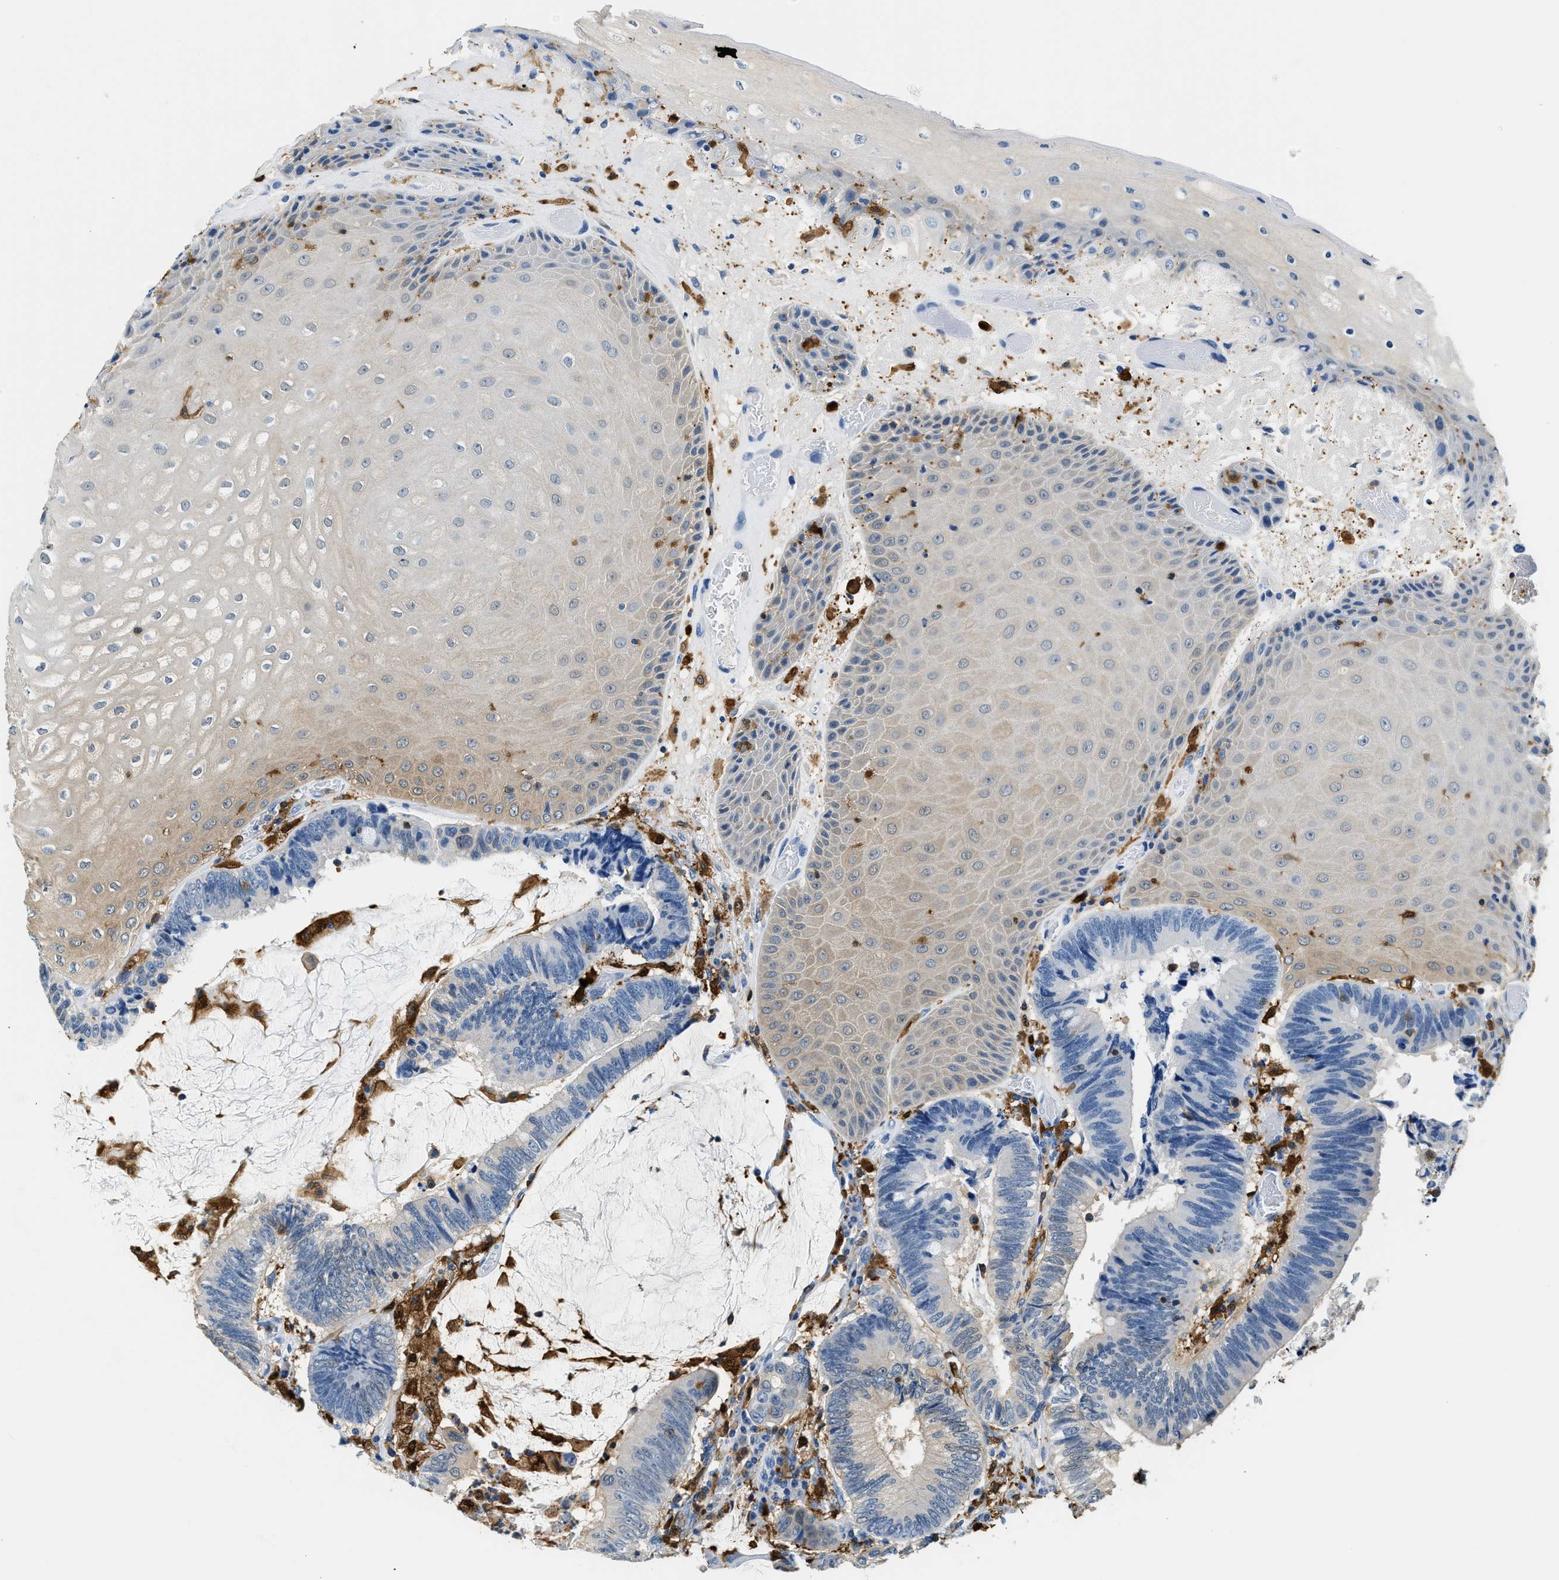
{"staining": {"intensity": "negative", "quantity": "none", "location": "none"}, "tissue": "colorectal cancer", "cell_type": "Tumor cells", "image_type": "cancer", "snomed": [{"axis": "morphology", "description": "Adenocarcinoma, NOS"}, {"axis": "topography", "description": "Rectum"}, {"axis": "topography", "description": "Anal"}], "caption": "An image of human adenocarcinoma (colorectal) is negative for staining in tumor cells.", "gene": "CAPG", "patient": {"sex": "female", "age": 89}}